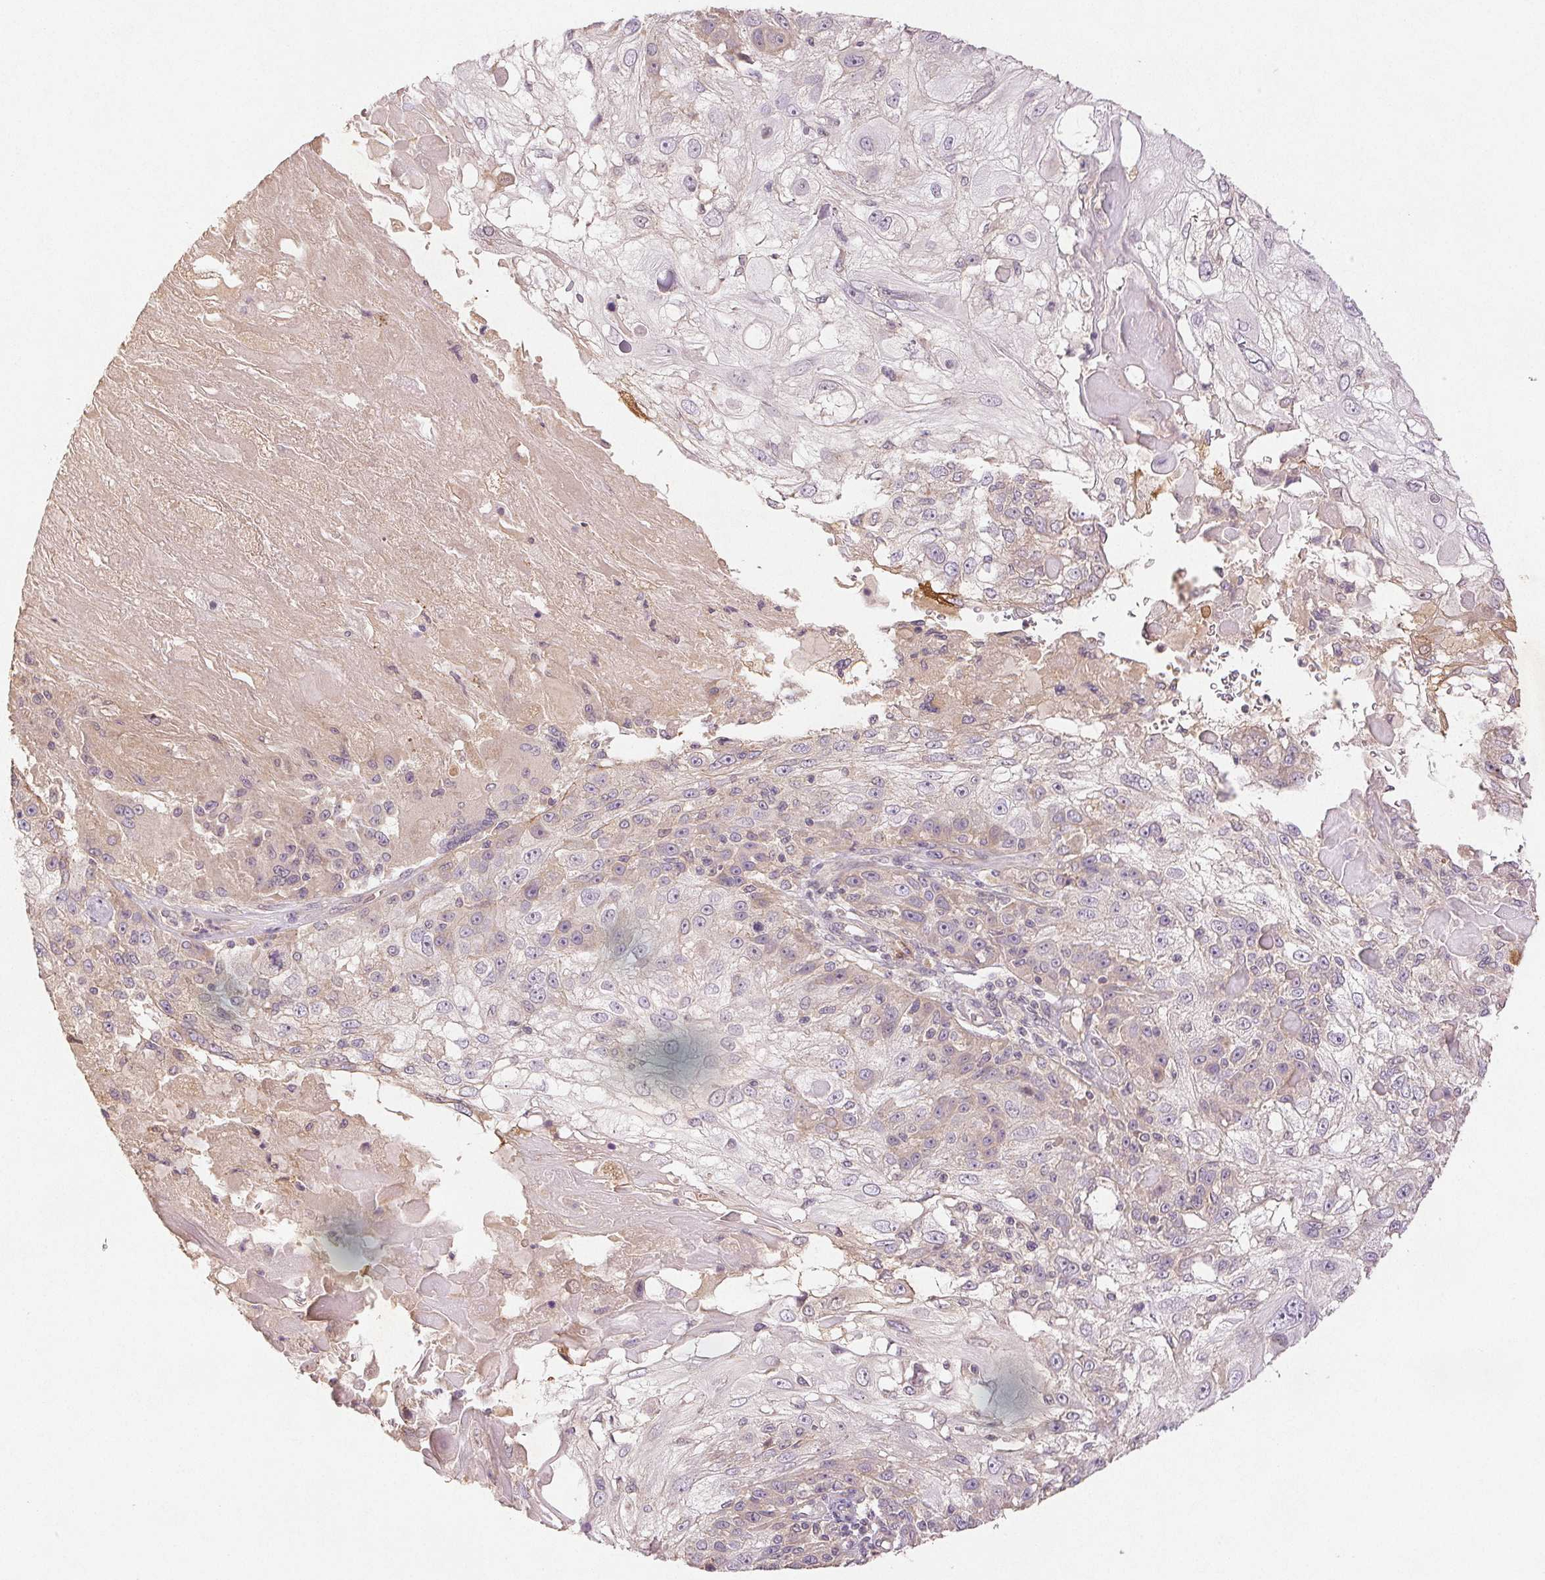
{"staining": {"intensity": "weak", "quantity": "<25%", "location": "cytoplasmic/membranous"}, "tissue": "skin cancer", "cell_type": "Tumor cells", "image_type": "cancer", "snomed": [{"axis": "morphology", "description": "Normal tissue, NOS"}, {"axis": "morphology", "description": "Squamous cell carcinoma, NOS"}, {"axis": "topography", "description": "Skin"}], "caption": "Skin cancer stained for a protein using immunohistochemistry (IHC) demonstrates no expression tumor cells.", "gene": "YIF1B", "patient": {"sex": "female", "age": 83}}